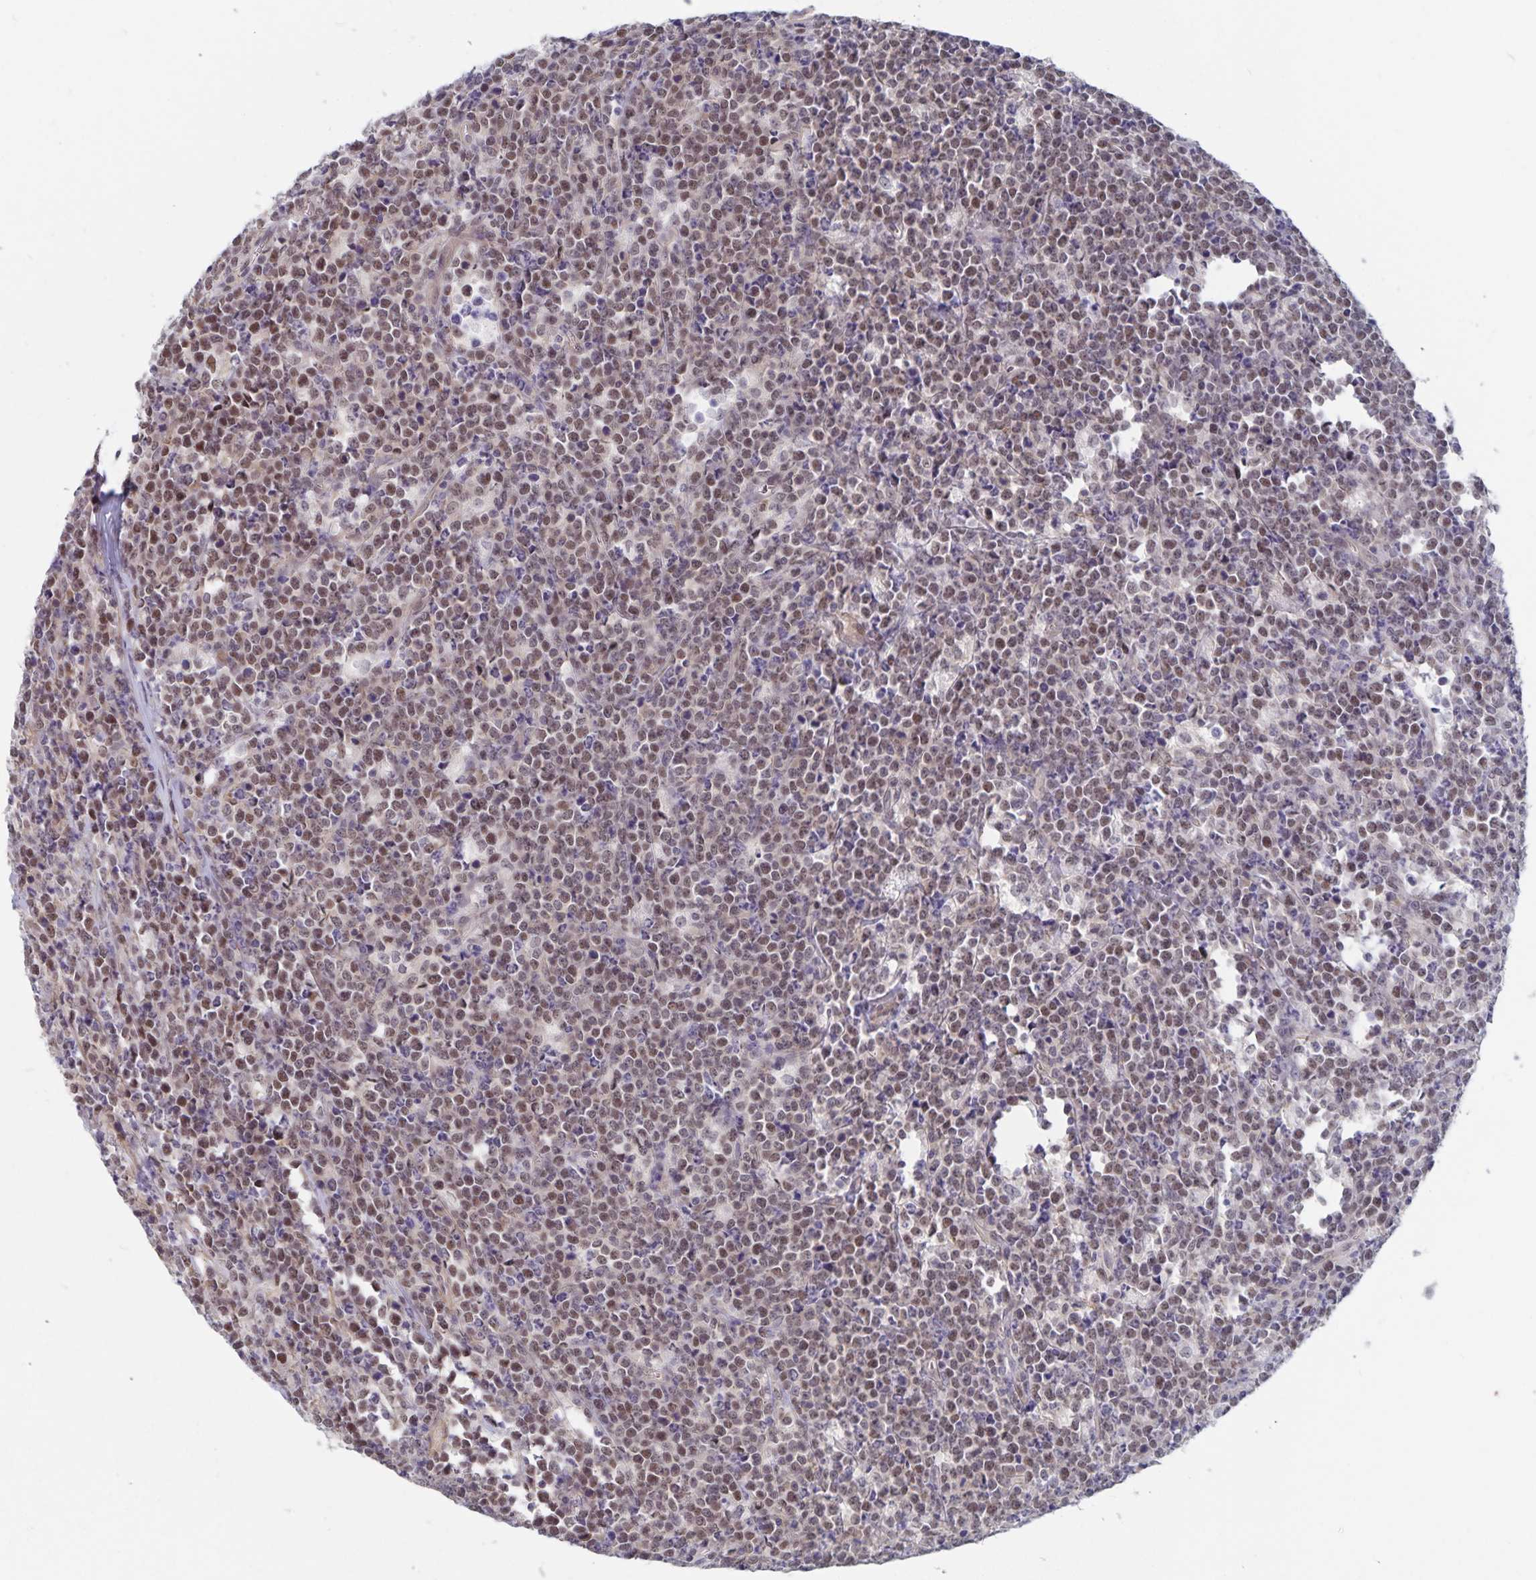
{"staining": {"intensity": "moderate", "quantity": ">75%", "location": "nuclear"}, "tissue": "lymphoma", "cell_type": "Tumor cells", "image_type": "cancer", "snomed": [{"axis": "morphology", "description": "Malignant lymphoma, non-Hodgkin's type, High grade"}, {"axis": "topography", "description": "Small intestine"}], "caption": "Approximately >75% of tumor cells in human lymphoma show moderate nuclear protein positivity as visualized by brown immunohistochemical staining.", "gene": "BAG6", "patient": {"sex": "female", "age": 56}}